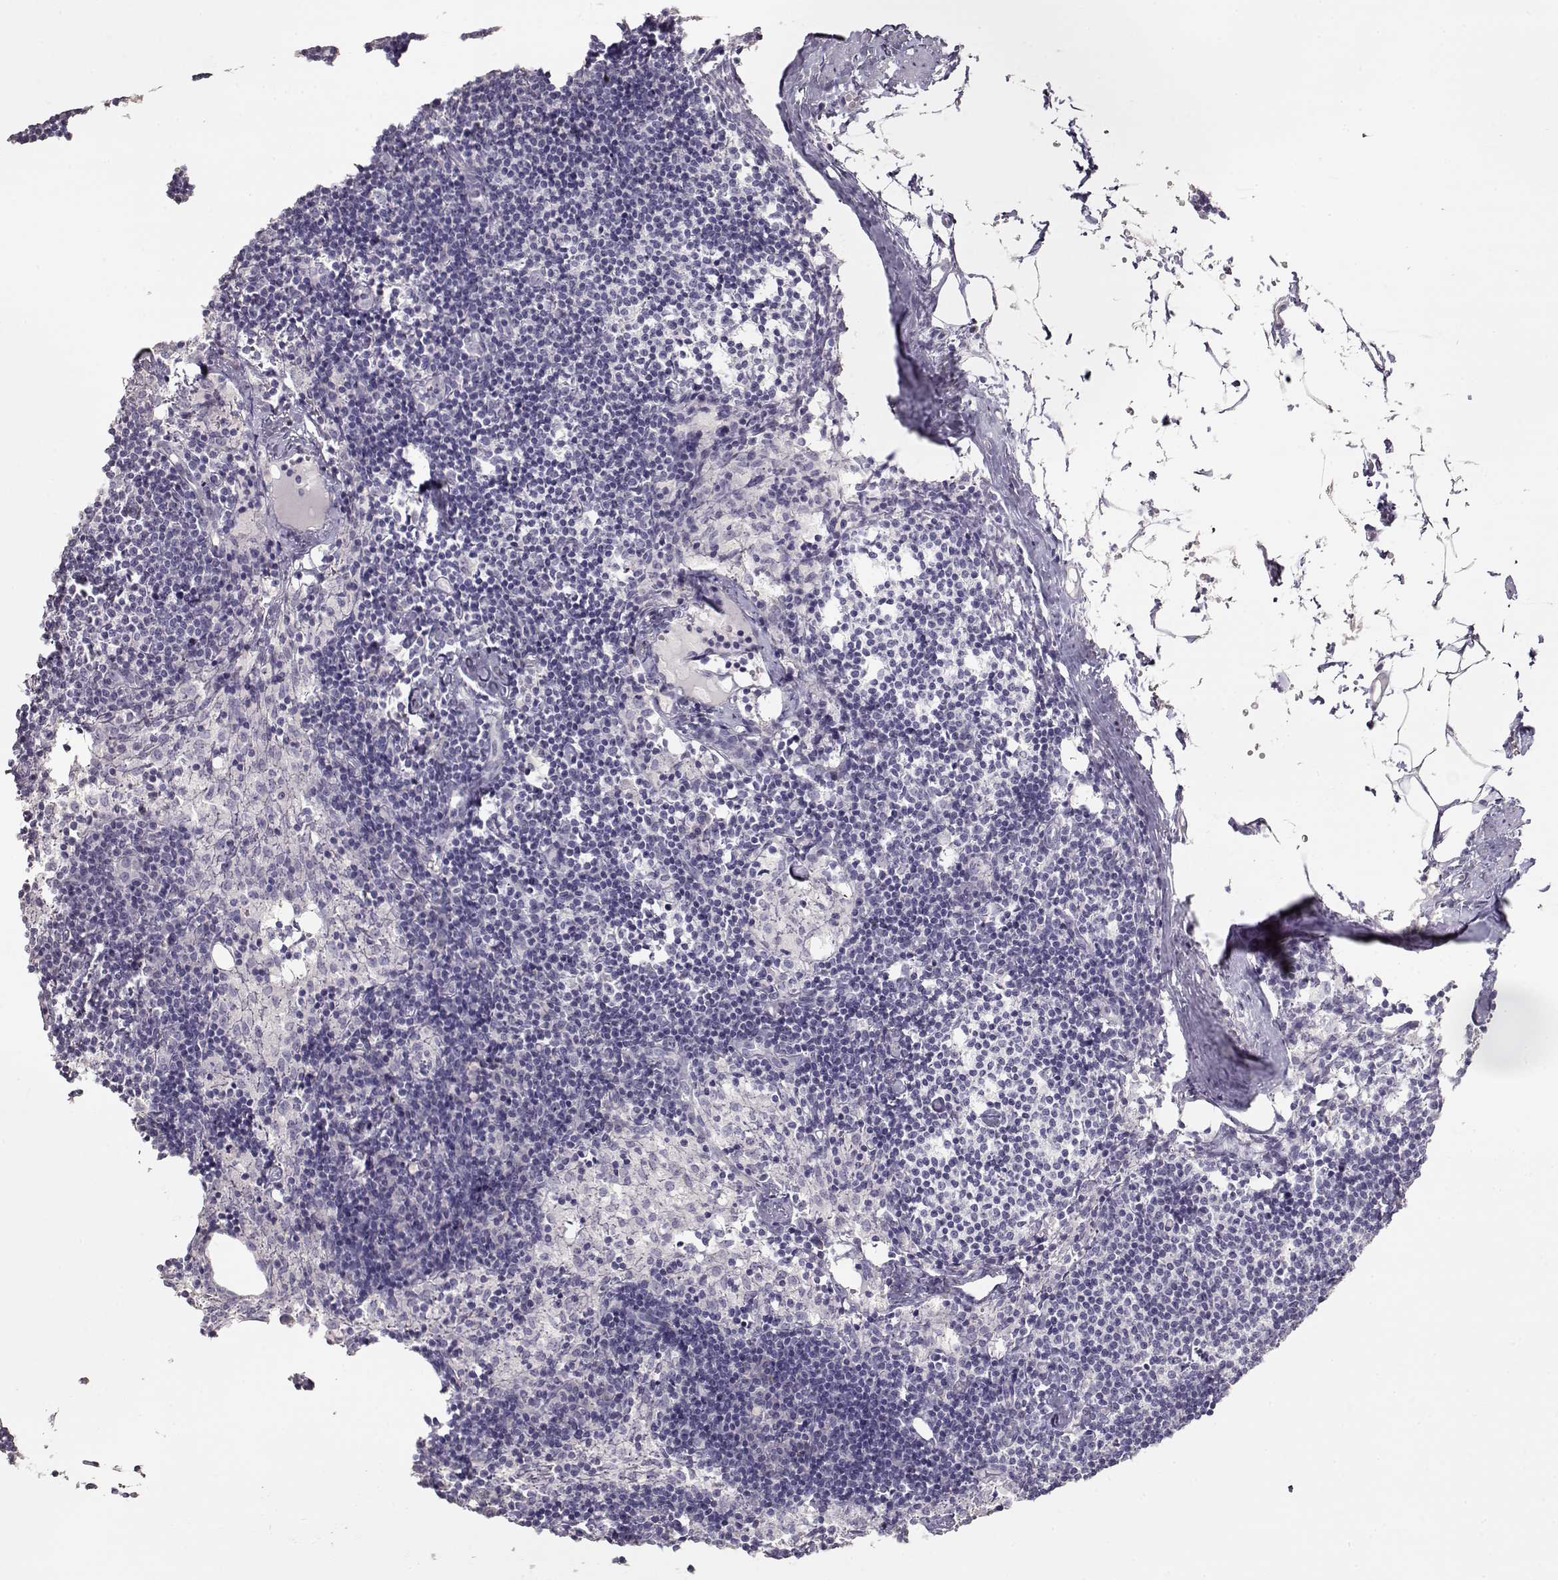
{"staining": {"intensity": "negative", "quantity": "none", "location": "none"}, "tissue": "lymph node", "cell_type": "Germinal center cells", "image_type": "normal", "snomed": [{"axis": "morphology", "description": "Normal tissue, NOS"}, {"axis": "topography", "description": "Lymph node"}], "caption": "Lymph node stained for a protein using immunohistochemistry (IHC) exhibits no positivity germinal center cells.", "gene": "GLIPR1L2", "patient": {"sex": "female", "age": 52}}